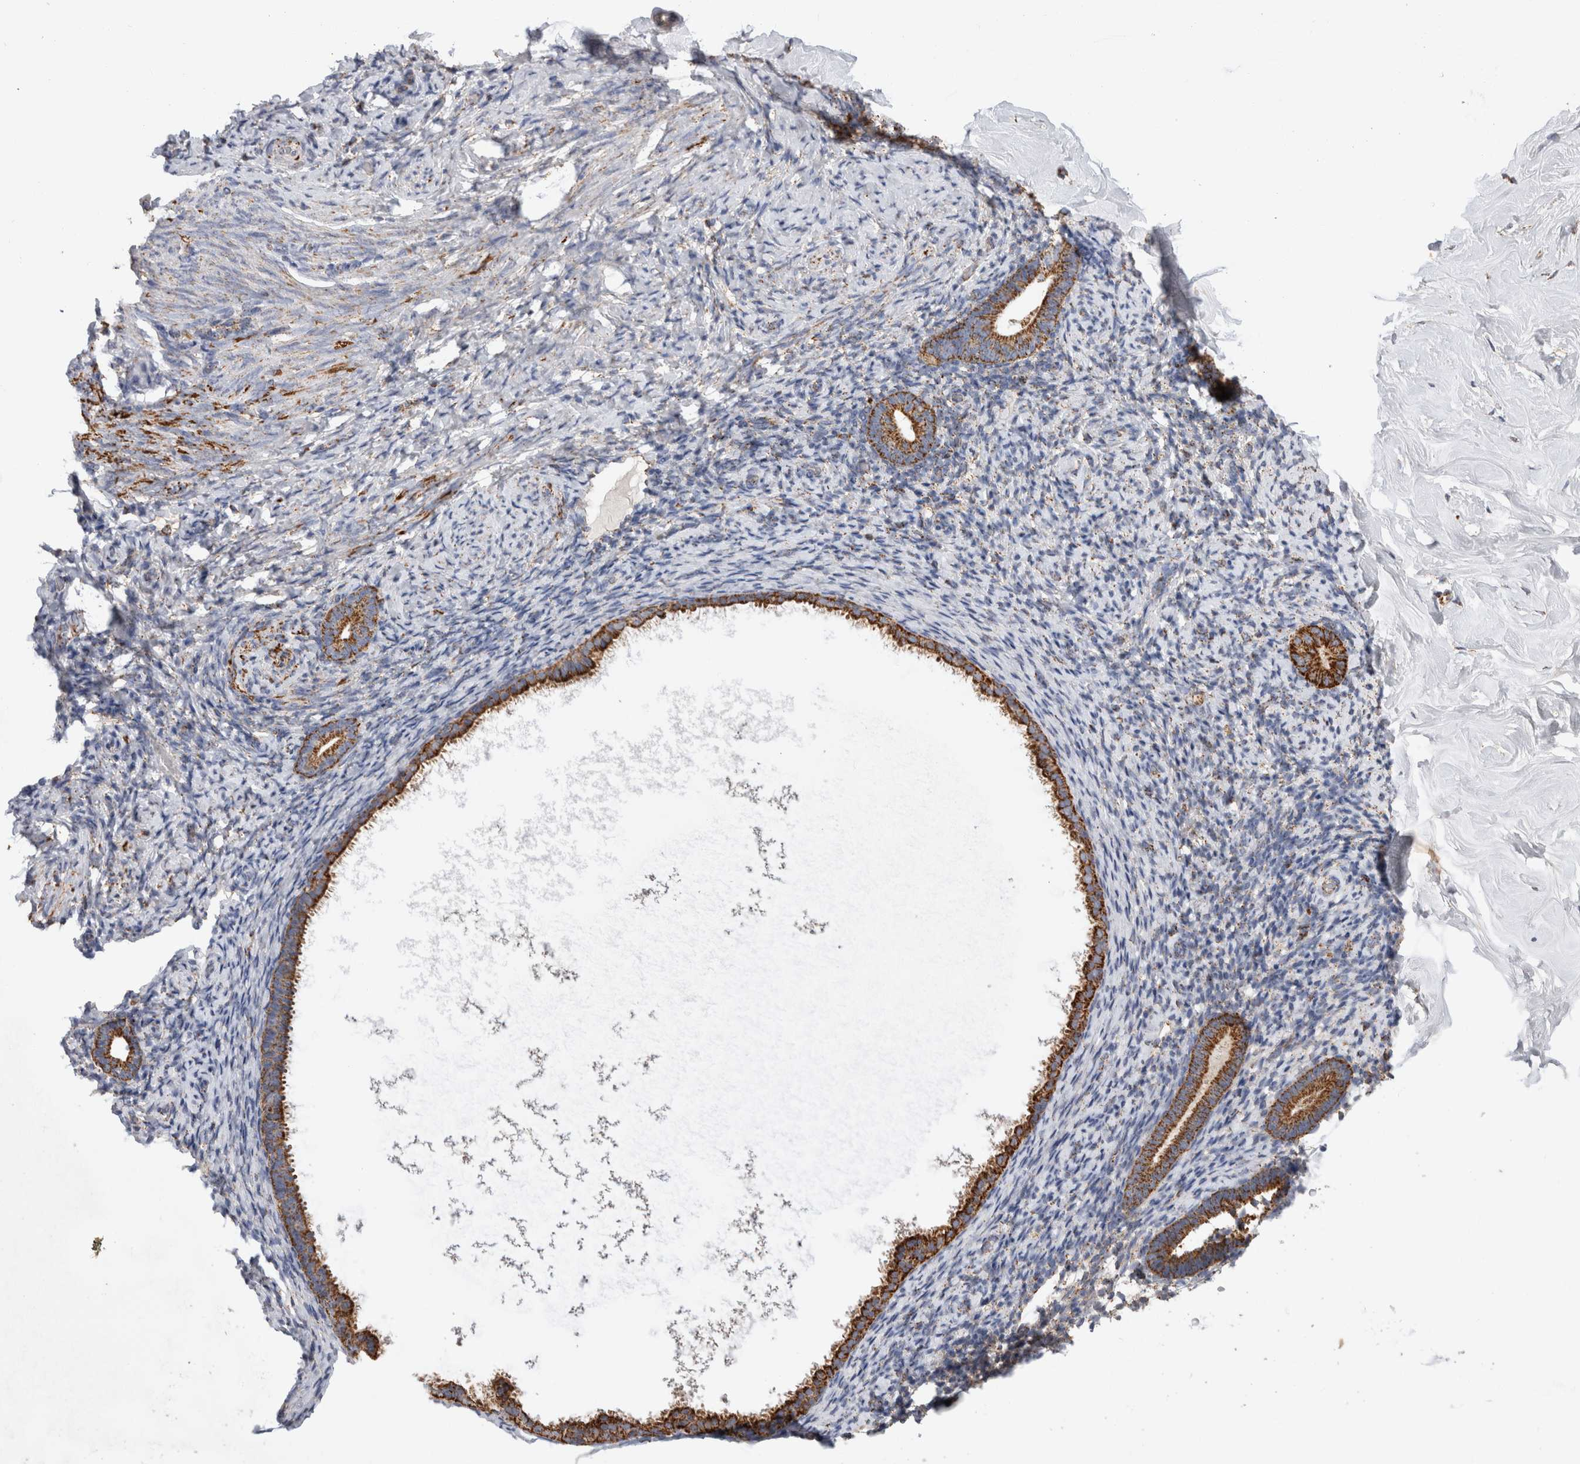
{"staining": {"intensity": "negative", "quantity": "none", "location": "none"}, "tissue": "endometrium", "cell_type": "Cells in endometrial stroma", "image_type": "normal", "snomed": [{"axis": "morphology", "description": "Normal tissue, NOS"}, {"axis": "topography", "description": "Endometrium"}], "caption": "Cells in endometrial stroma show no significant positivity in benign endometrium.", "gene": "IARS2", "patient": {"sex": "female", "age": 51}}